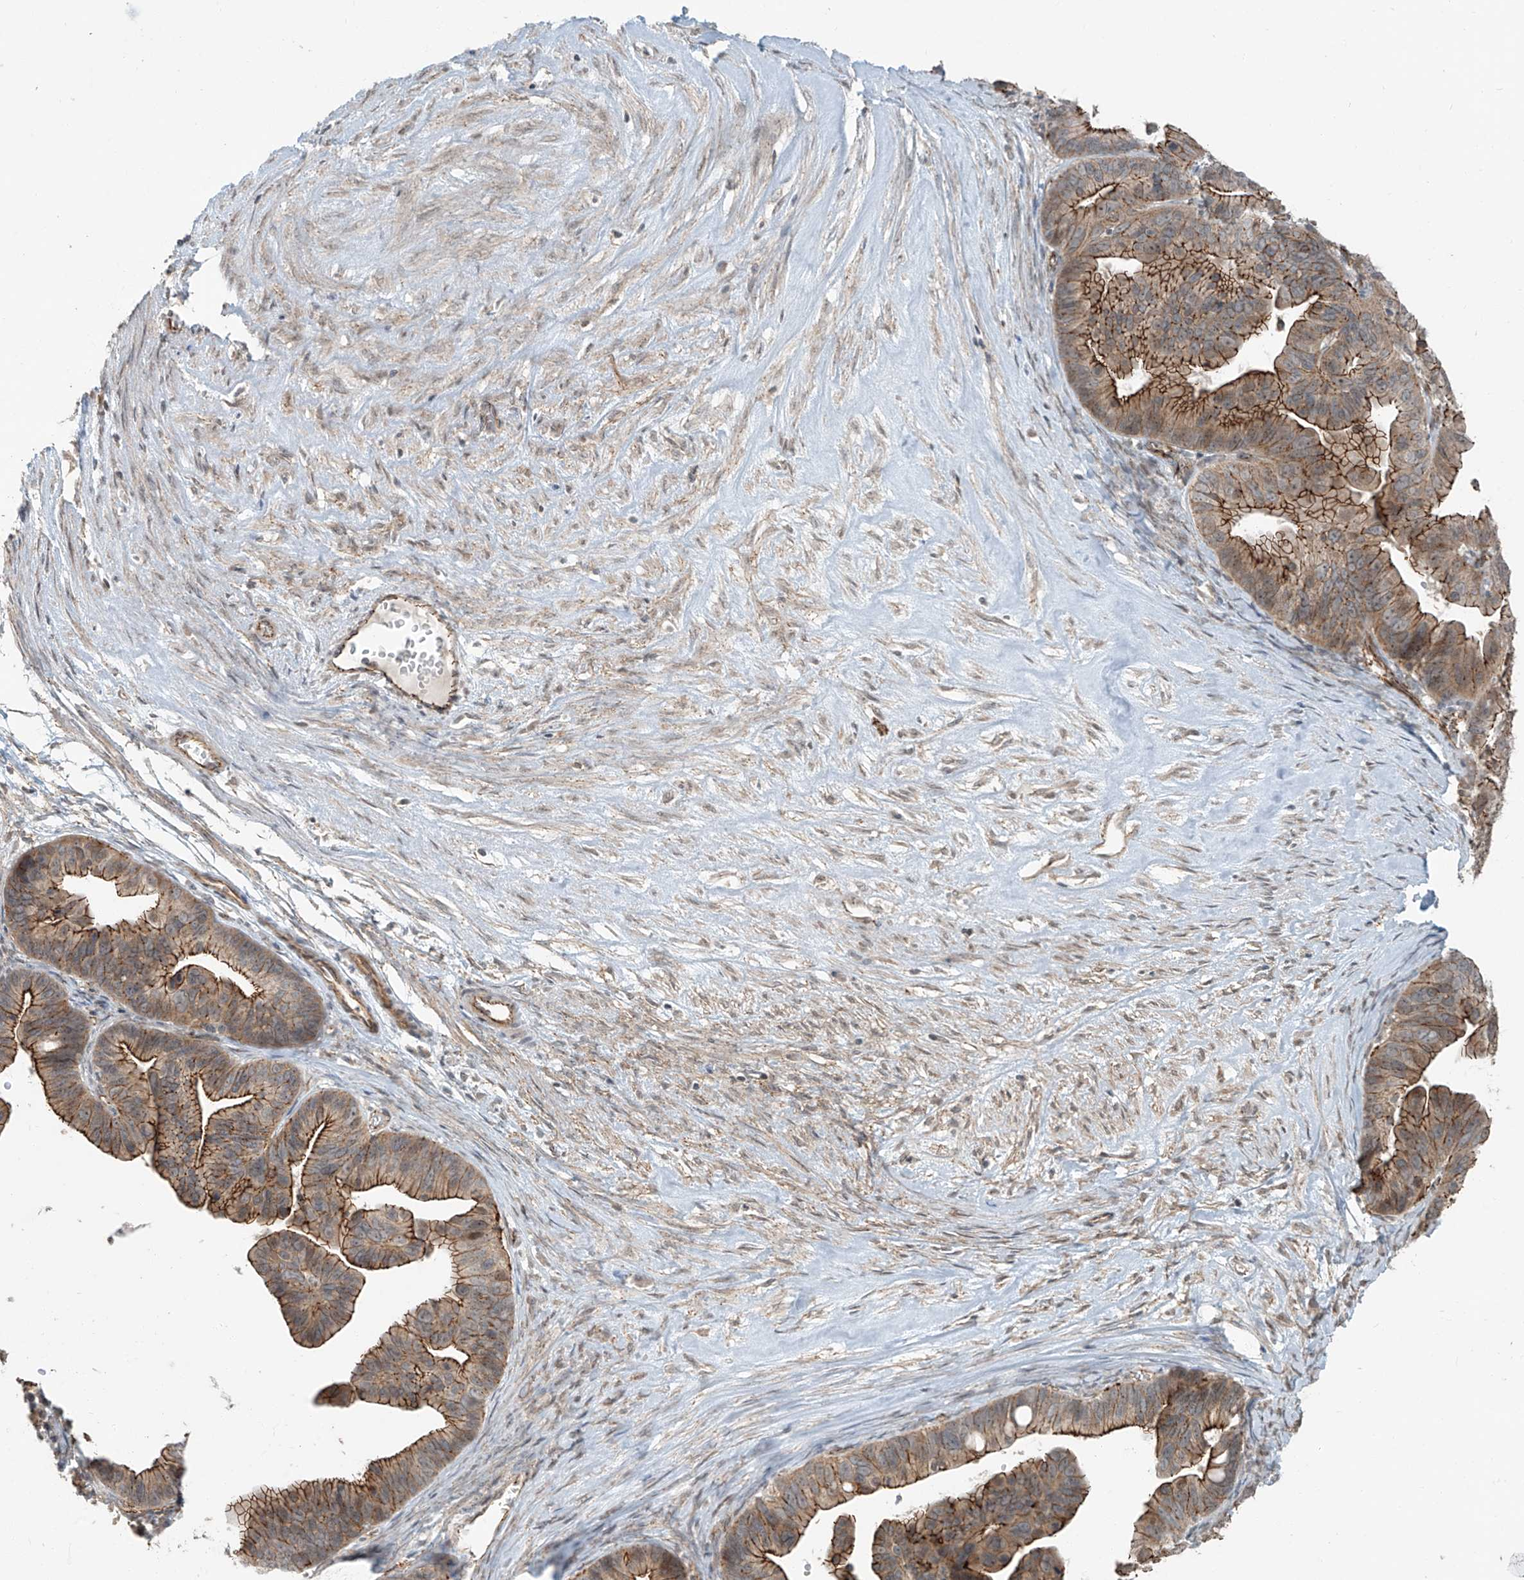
{"staining": {"intensity": "moderate", "quantity": ">75%", "location": "cytoplasmic/membranous"}, "tissue": "ovarian cancer", "cell_type": "Tumor cells", "image_type": "cancer", "snomed": [{"axis": "morphology", "description": "Cystadenocarcinoma, serous, NOS"}, {"axis": "topography", "description": "Ovary"}], "caption": "Tumor cells exhibit medium levels of moderate cytoplasmic/membranous positivity in approximately >75% of cells in human ovarian cancer (serous cystadenocarcinoma). (Brightfield microscopy of DAB IHC at high magnification).", "gene": "ZNF16", "patient": {"sex": "female", "age": 56}}